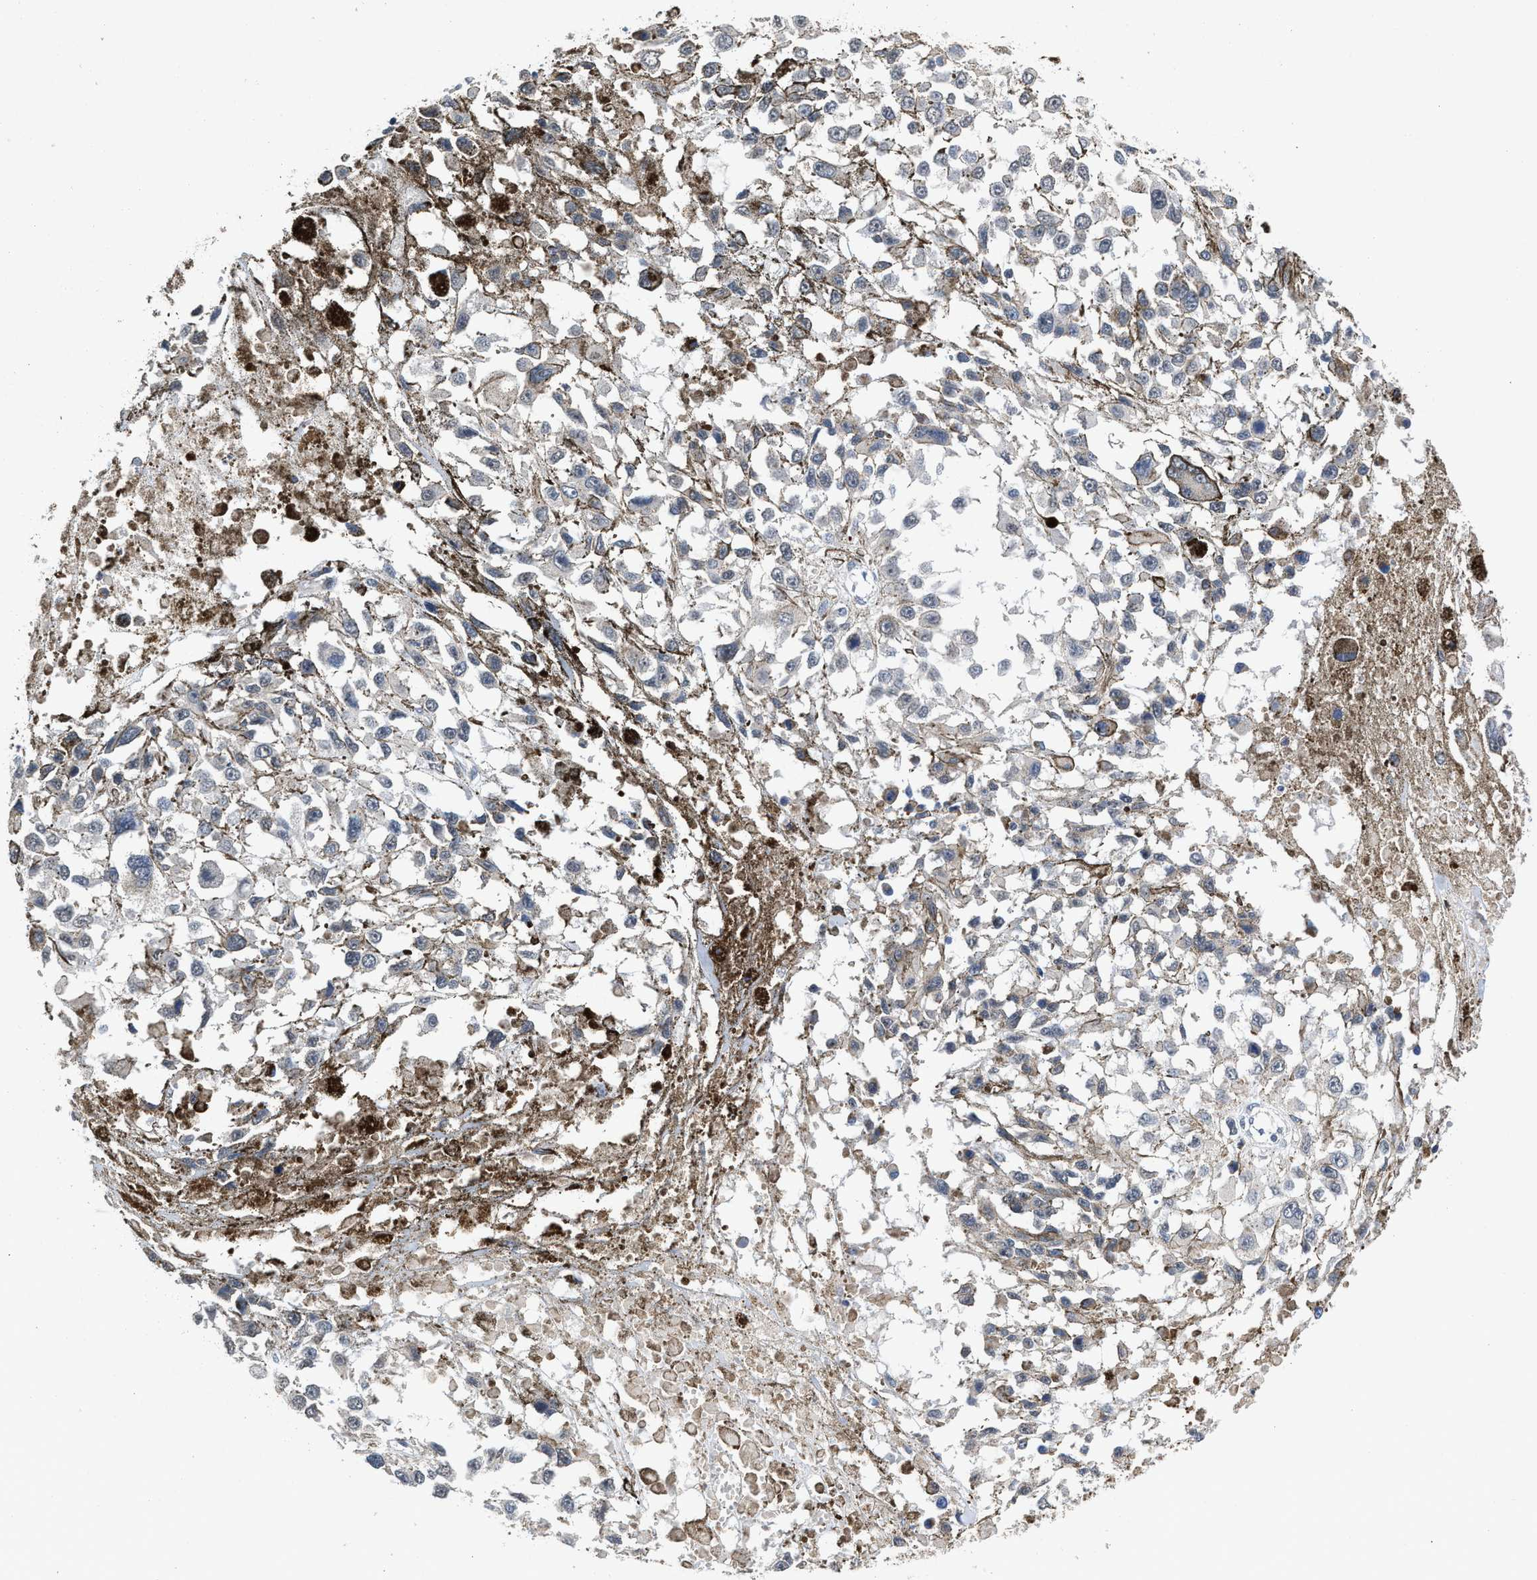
{"staining": {"intensity": "negative", "quantity": "none", "location": "none"}, "tissue": "melanoma", "cell_type": "Tumor cells", "image_type": "cancer", "snomed": [{"axis": "morphology", "description": "Malignant melanoma, Metastatic site"}, {"axis": "topography", "description": "Lymph node"}], "caption": "Human malignant melanoma (metastatic site) stained for a protein using immunohistochemistry (IHC) demonstrates no staining in tumor cells.", "gene": "CSF3R", "patient": {"sex": "male", "age": 59}}